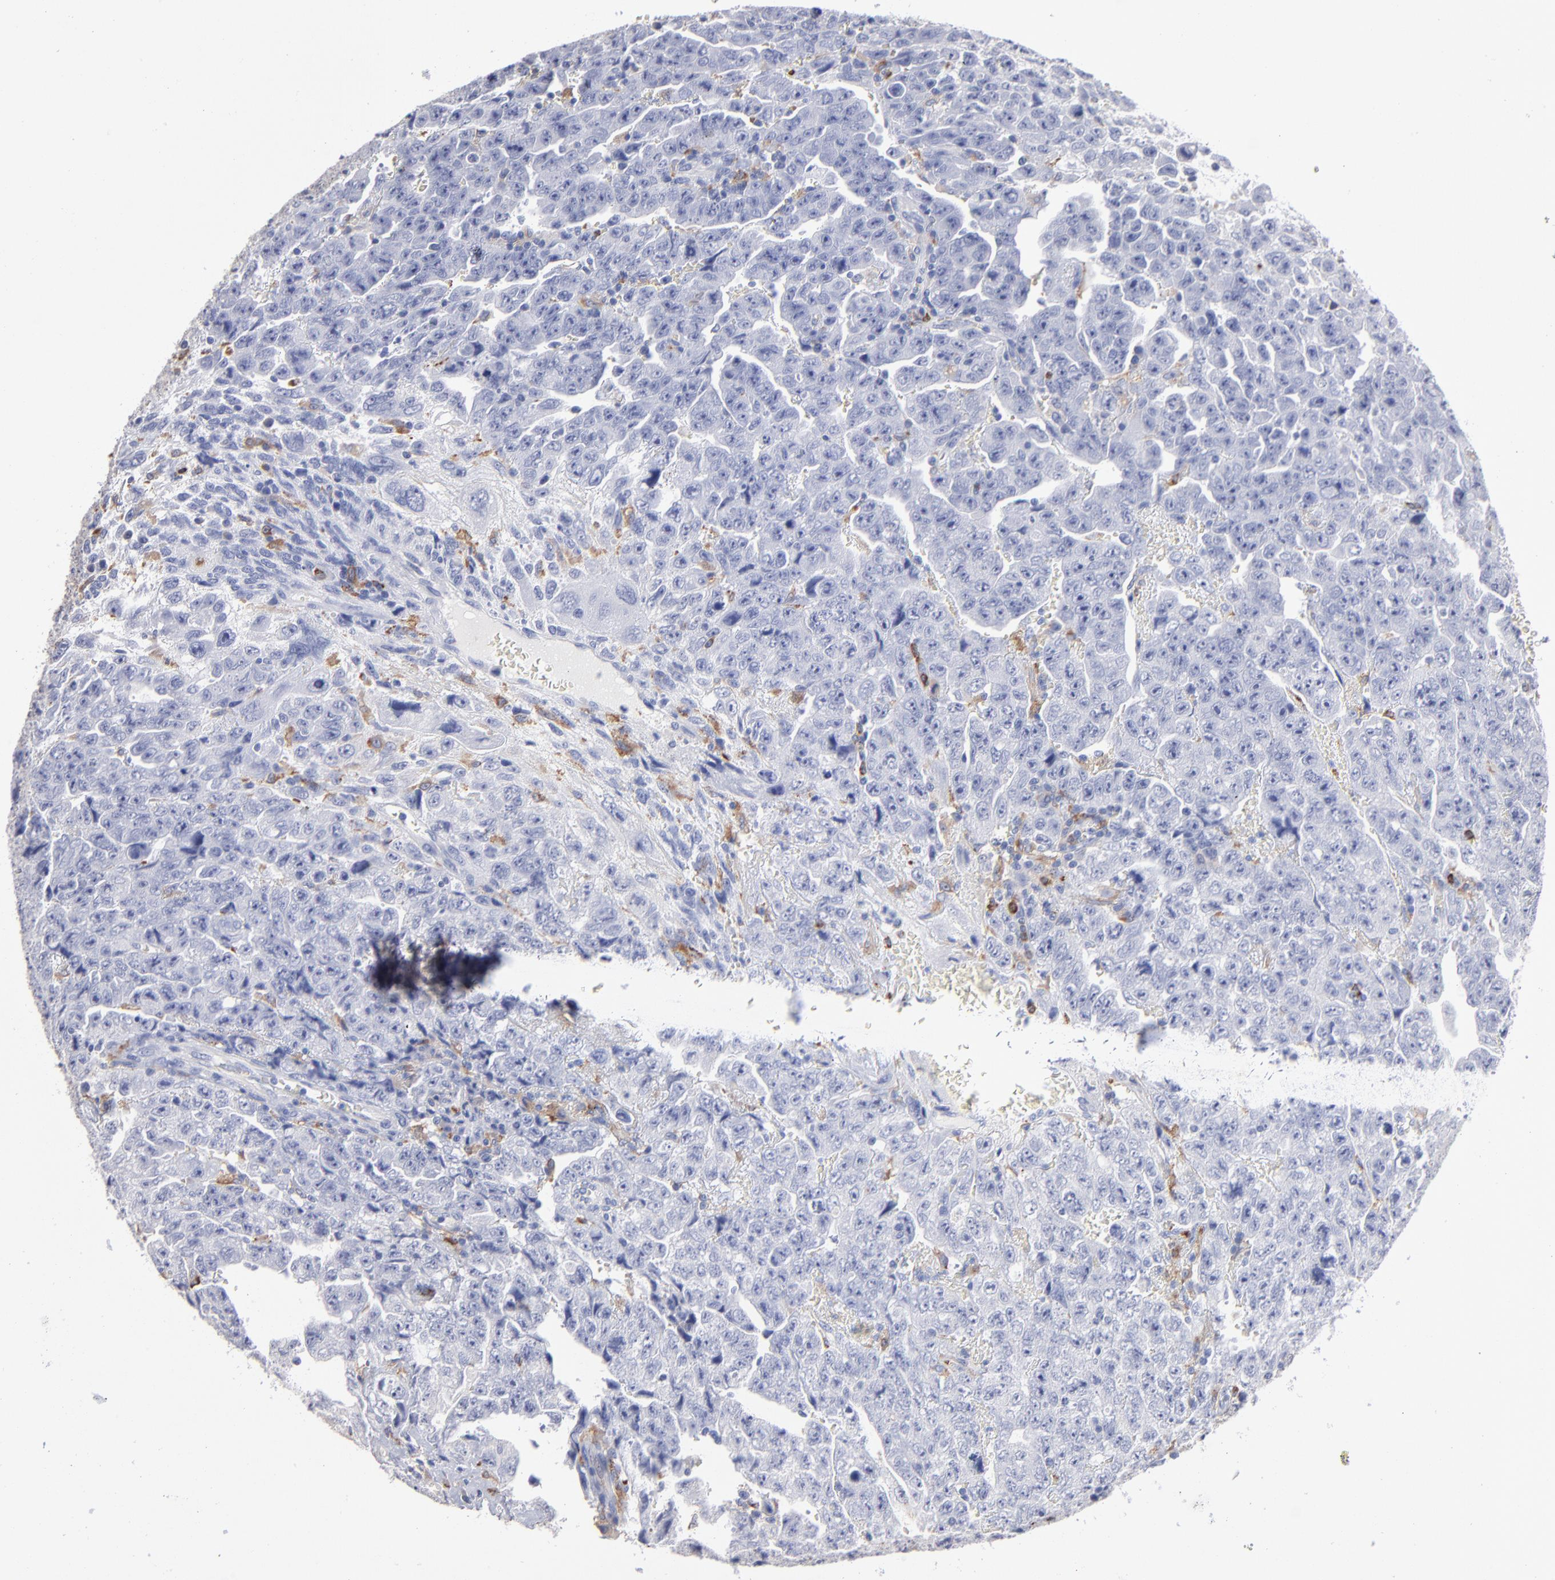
{"staining": {"intensity": "negative", "quantity": "none", "location": "none"}, "tissue": "testis cancer", "cell_type": "Tumor cells", "image_type": "cancer", "snomed": [{"axis": "morphology", "description": "Carcinoma, Embryonal, NOS"}, {"axis": "topography", "description": "Testis"}], "caption": "Immunohistochemistry (IHC) photomicrograph of human testis cancer (embryonal carcinoma) stained for a protein (brown), which demonstrates no expression in tumor cells.", "gene": "CD180", "patient": {"sex": "male", "age": 28}}